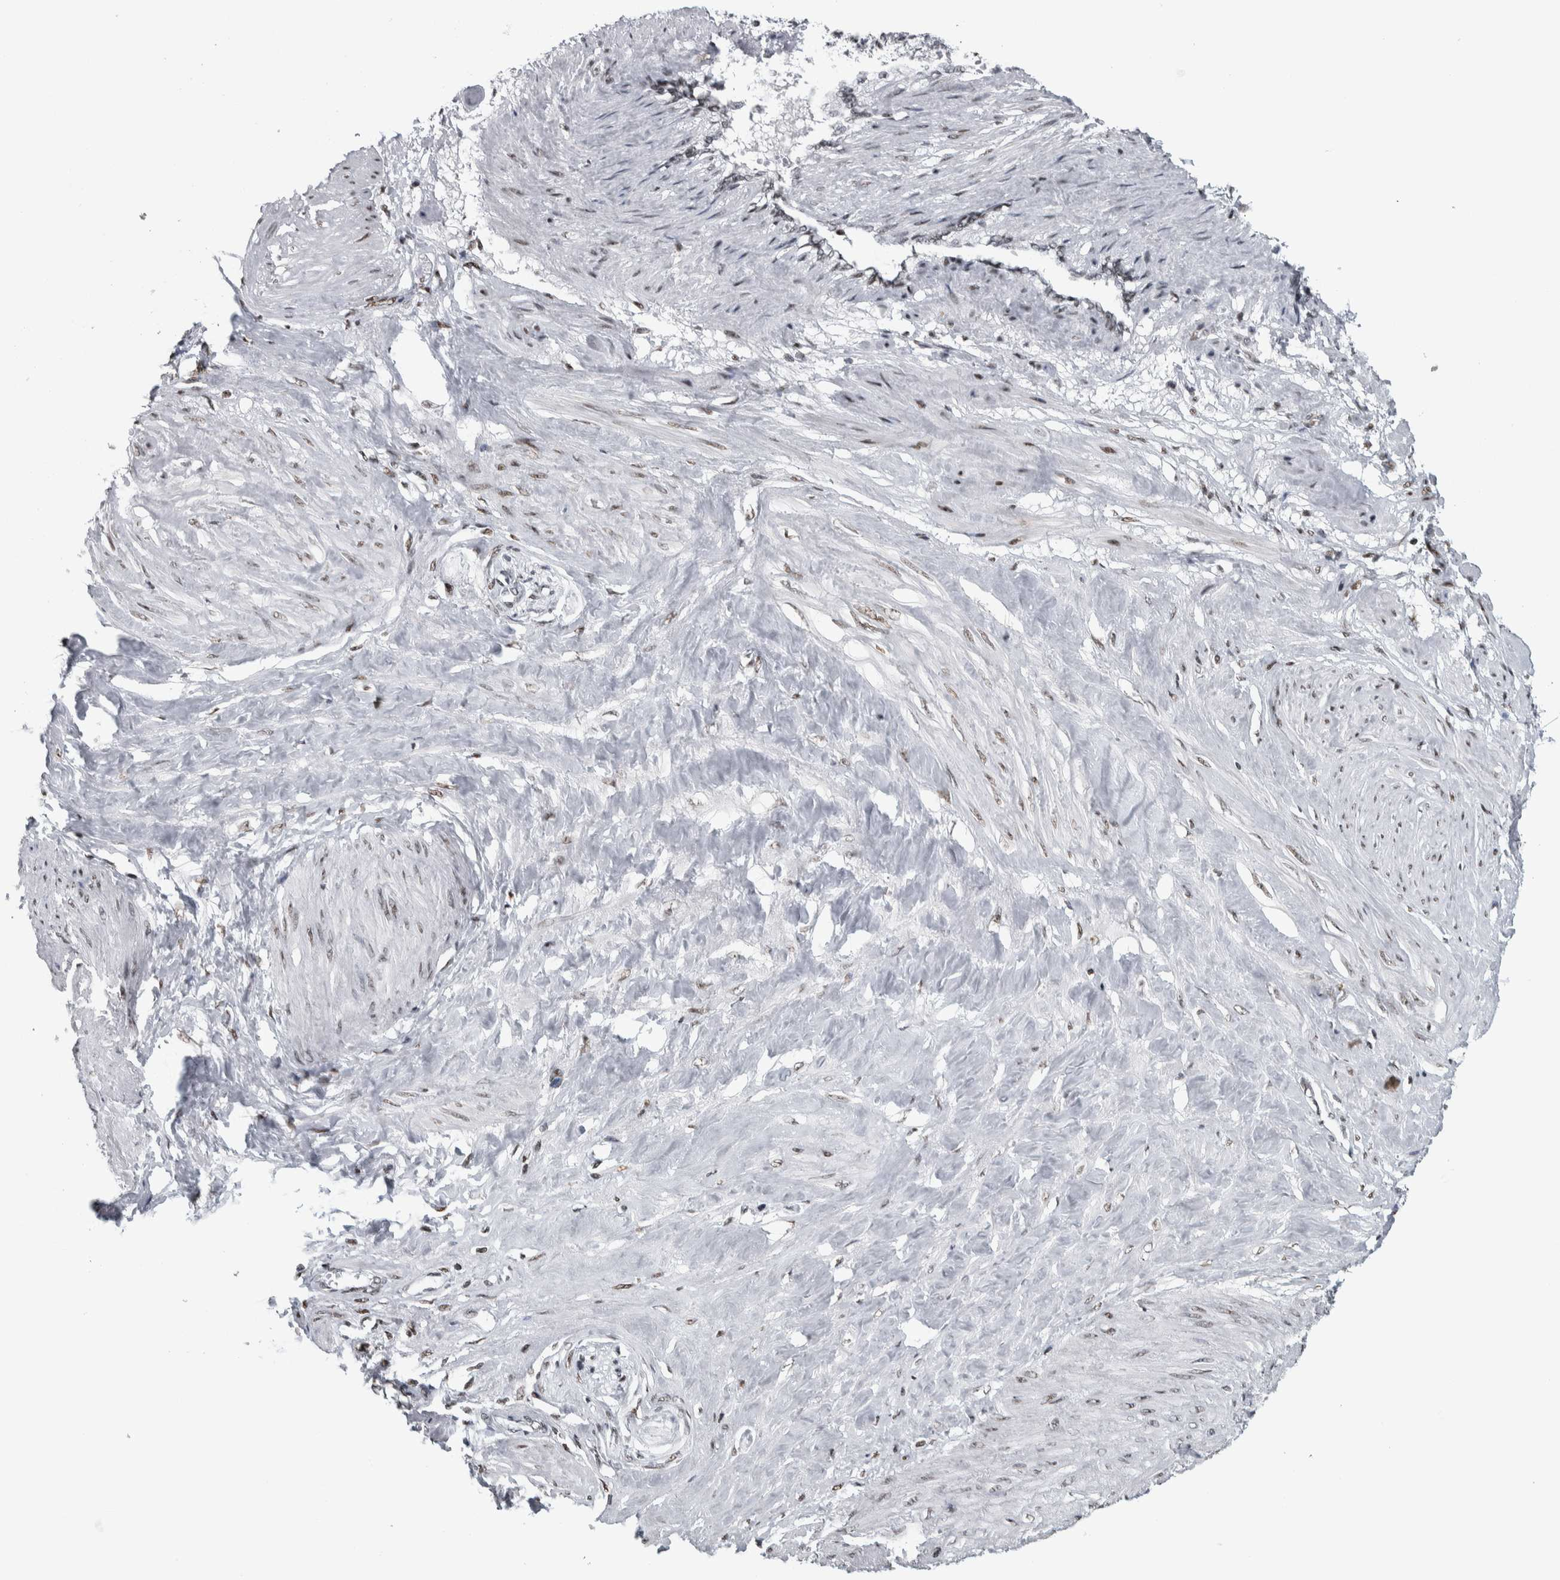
{"staining": {"intensity": "moderate", "quantity": "25%-75%", "location": "nuclear"}, "tissue": "smooth muscle", "cell_type": "Smooth muscle cells", "image_type": "normal", "snomed": [{"axis": "morphology", "description": "Normal tissue, NOS"}, {"axis": "topography", "description": "Endometrium"}], "caption": "IHC of benign human smooth muscle exhibits medium levels of moderate nuclear expression in approximately 25%-75% of smooth muscle cells.", "gene": "TOP2B", "patient": {"sex": "female", "age": 33}}